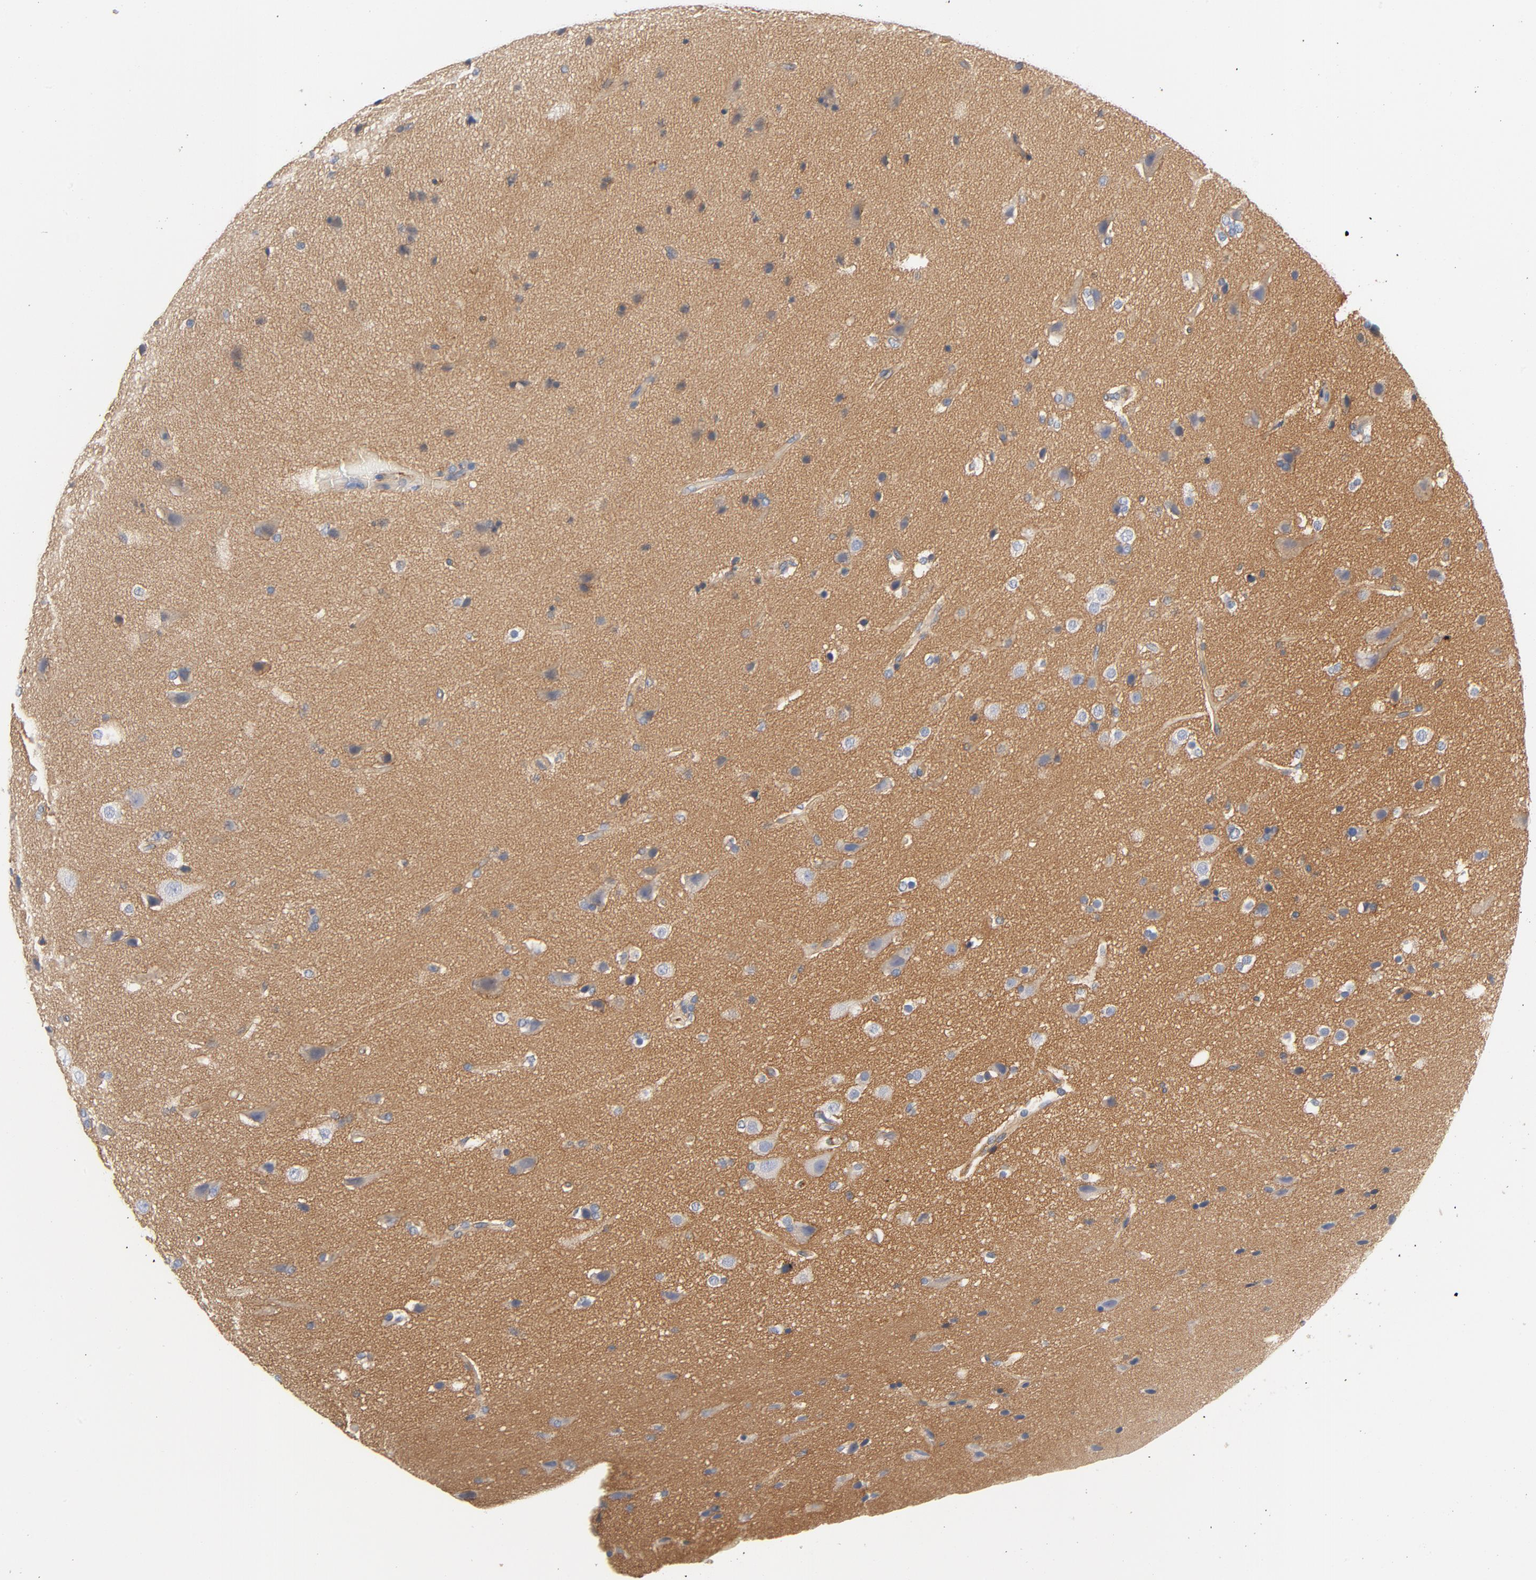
{"staining": {"intensity": "negative", "quantity": "none", "location": "none"}, "tissue": "glioma", "cell_type": "Tumor cells", "image_type": "cancer", "snomed": [{"axis": "morphology", "description": "Glioma, malignant, Low grade"}, {"axis": "topography", "description": "Cerebral cortex"}], "caption": "Immunohistochemistry (IHC) photomicrograph of neoplastic tissue: glioma stained with DAB reveals no significant protein positivity in tumor cells.", "gene": "SRC", "patient": {"sex": "female", "age": 47}}